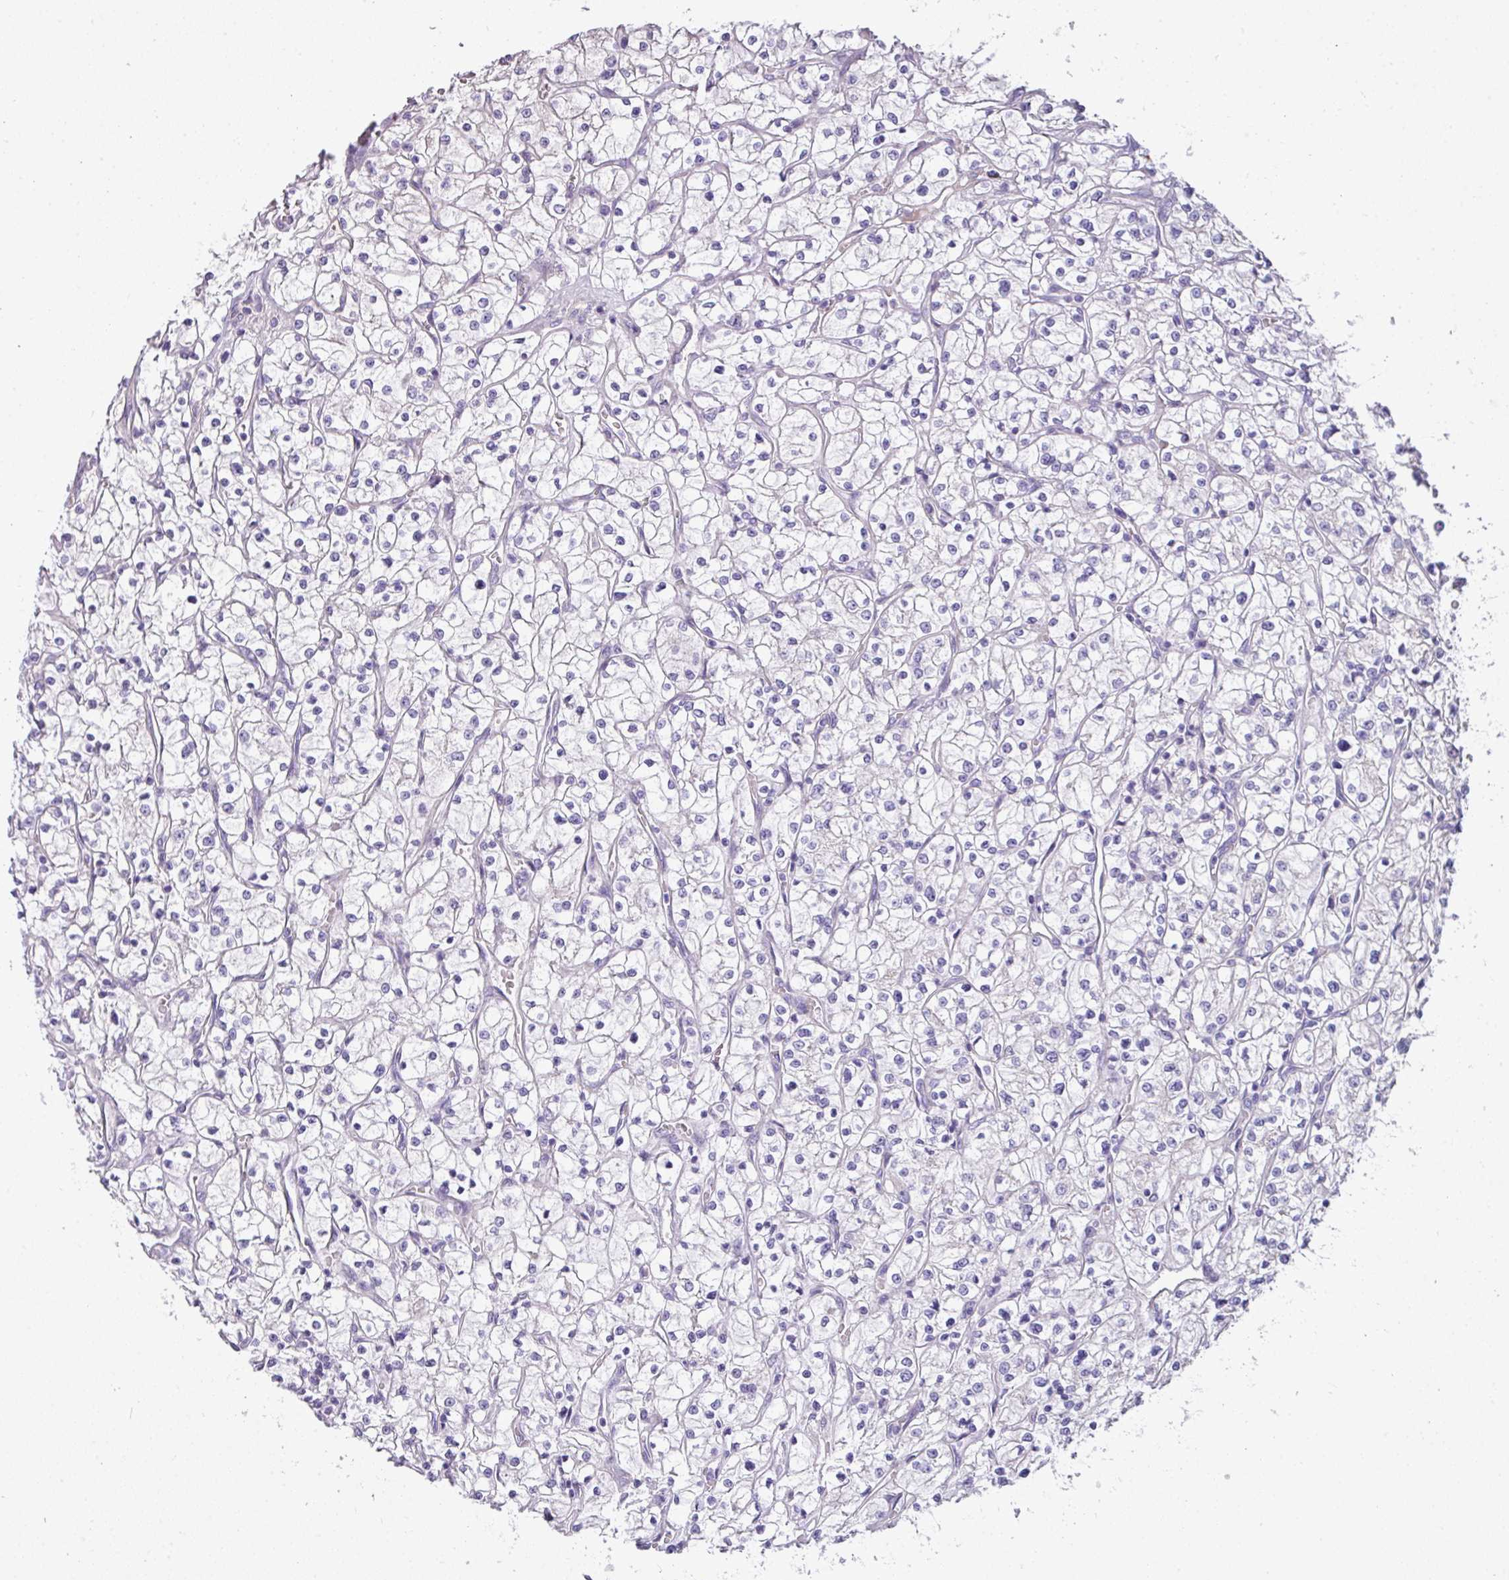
{"staining": {"intensity": "negative", "quantity": "none", "location": "none"}, "tissue": "renal cancer", "cell_type": "Tumor cells", "image_type": "cancer", "snomed": [{"axis": "morphology", "description": "Adenocarcinoma, NOS"}, {"axis": "topography", "description": "Kidney"}], "caption": "A micrograph of human adenocarcinoma (renal) is negative for staining in tumor cells.", "gene": "PIK3R5", "patient": {"sex": "female", "age": 64}}